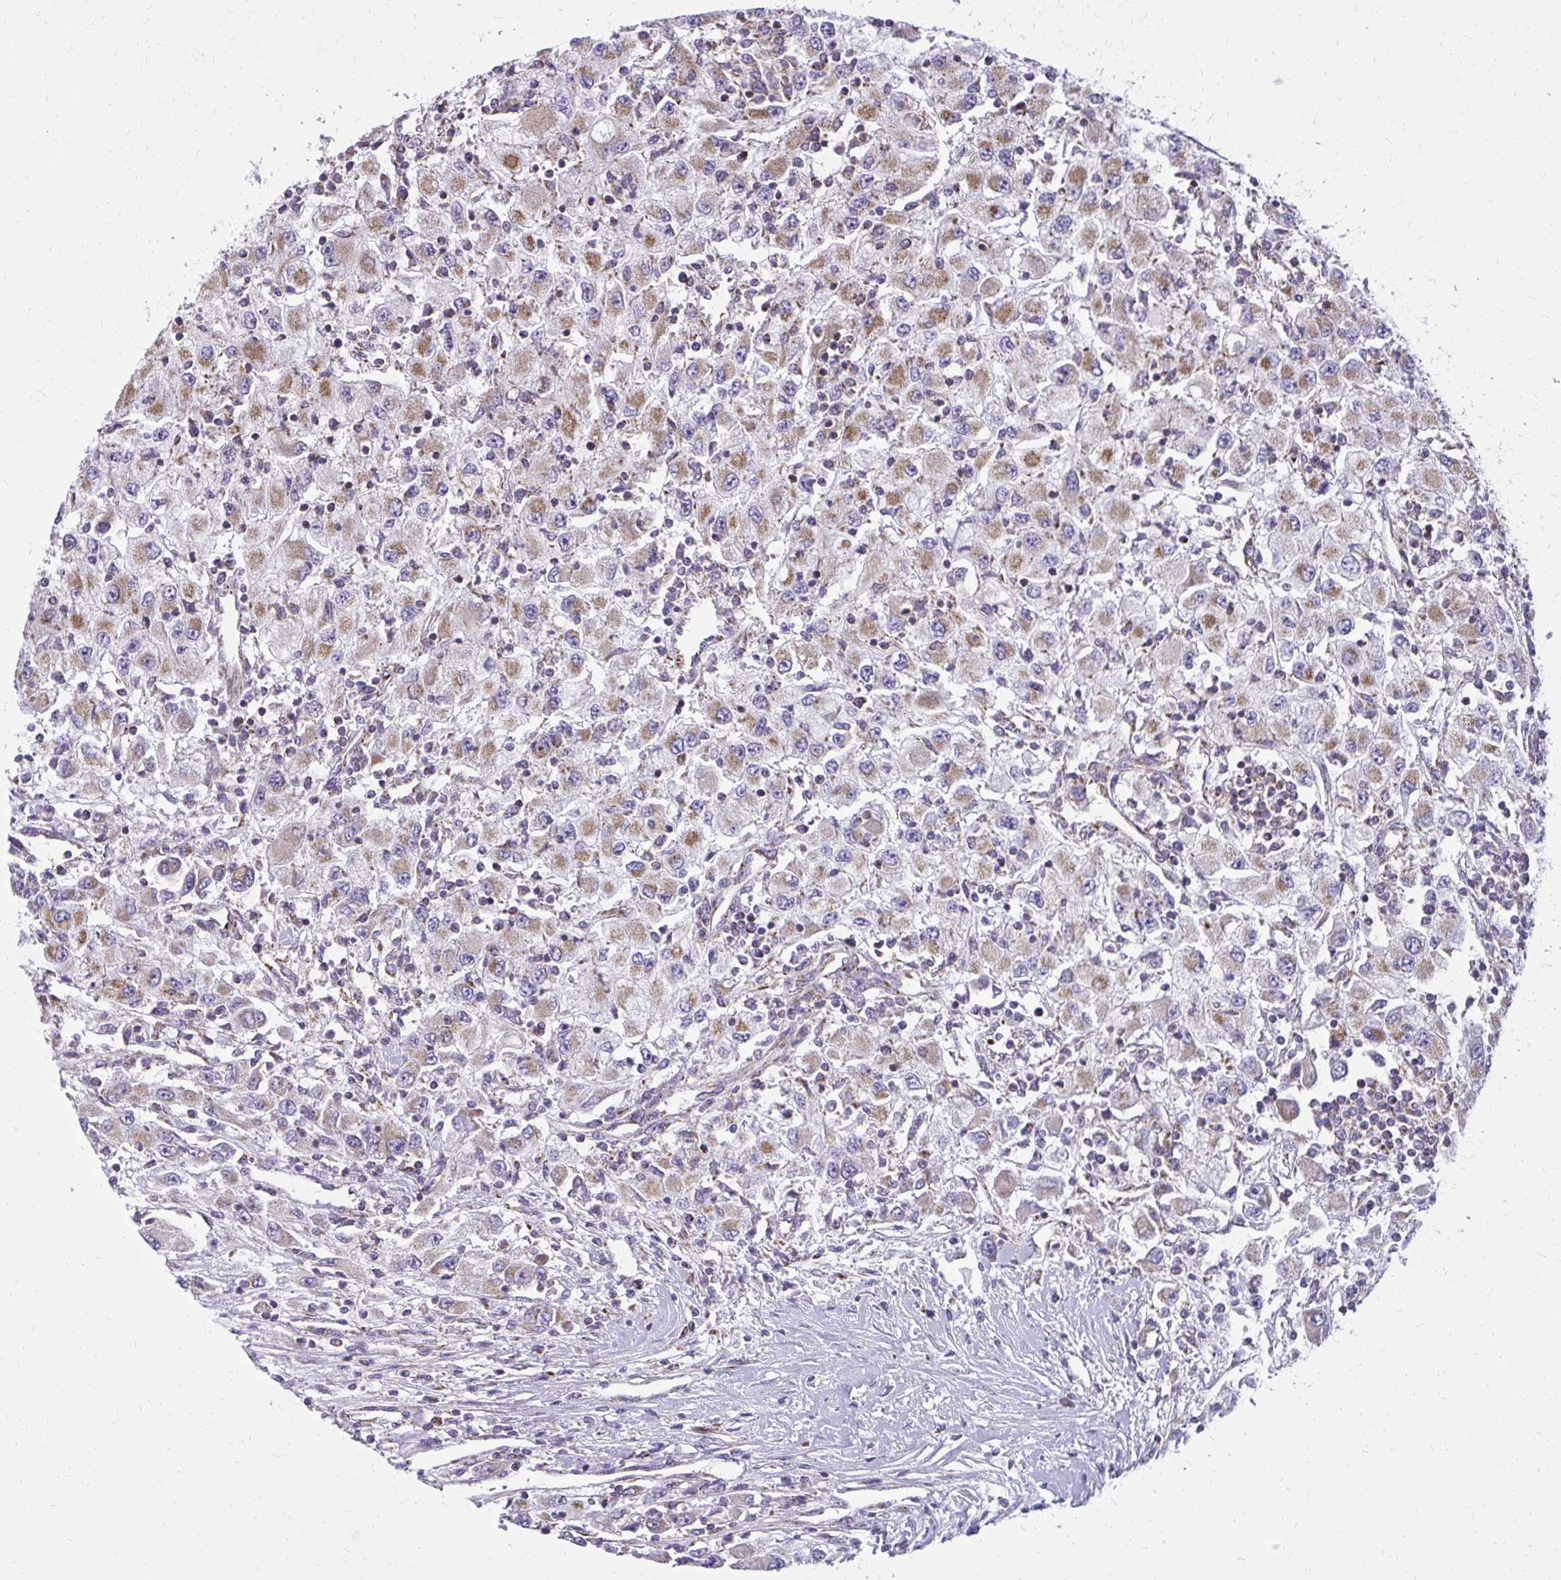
{"staining": {"intensity": "moderate", "quantity": ">75%", "location": "cytoplasmic/membranous"}, "tissue": "renal cancer", "cell_type": "Tumor cells", "image_type": "cancer", "snomed": [{"axis": "morphology", "description": "Adenocarcinoma, NOS"}, {"axis": "topography", "description": "Kidney"}], "caption": "Immunohistochemical staining of adenocarcinoma (renal) reveals medium levels of moderate cytoplasmic/membranous protein expression in approximately >75% of tumor cells. Nuclei are stained in blue.", "gene": "IFIT1", "patient": {"sex": "female", "age": 67}}